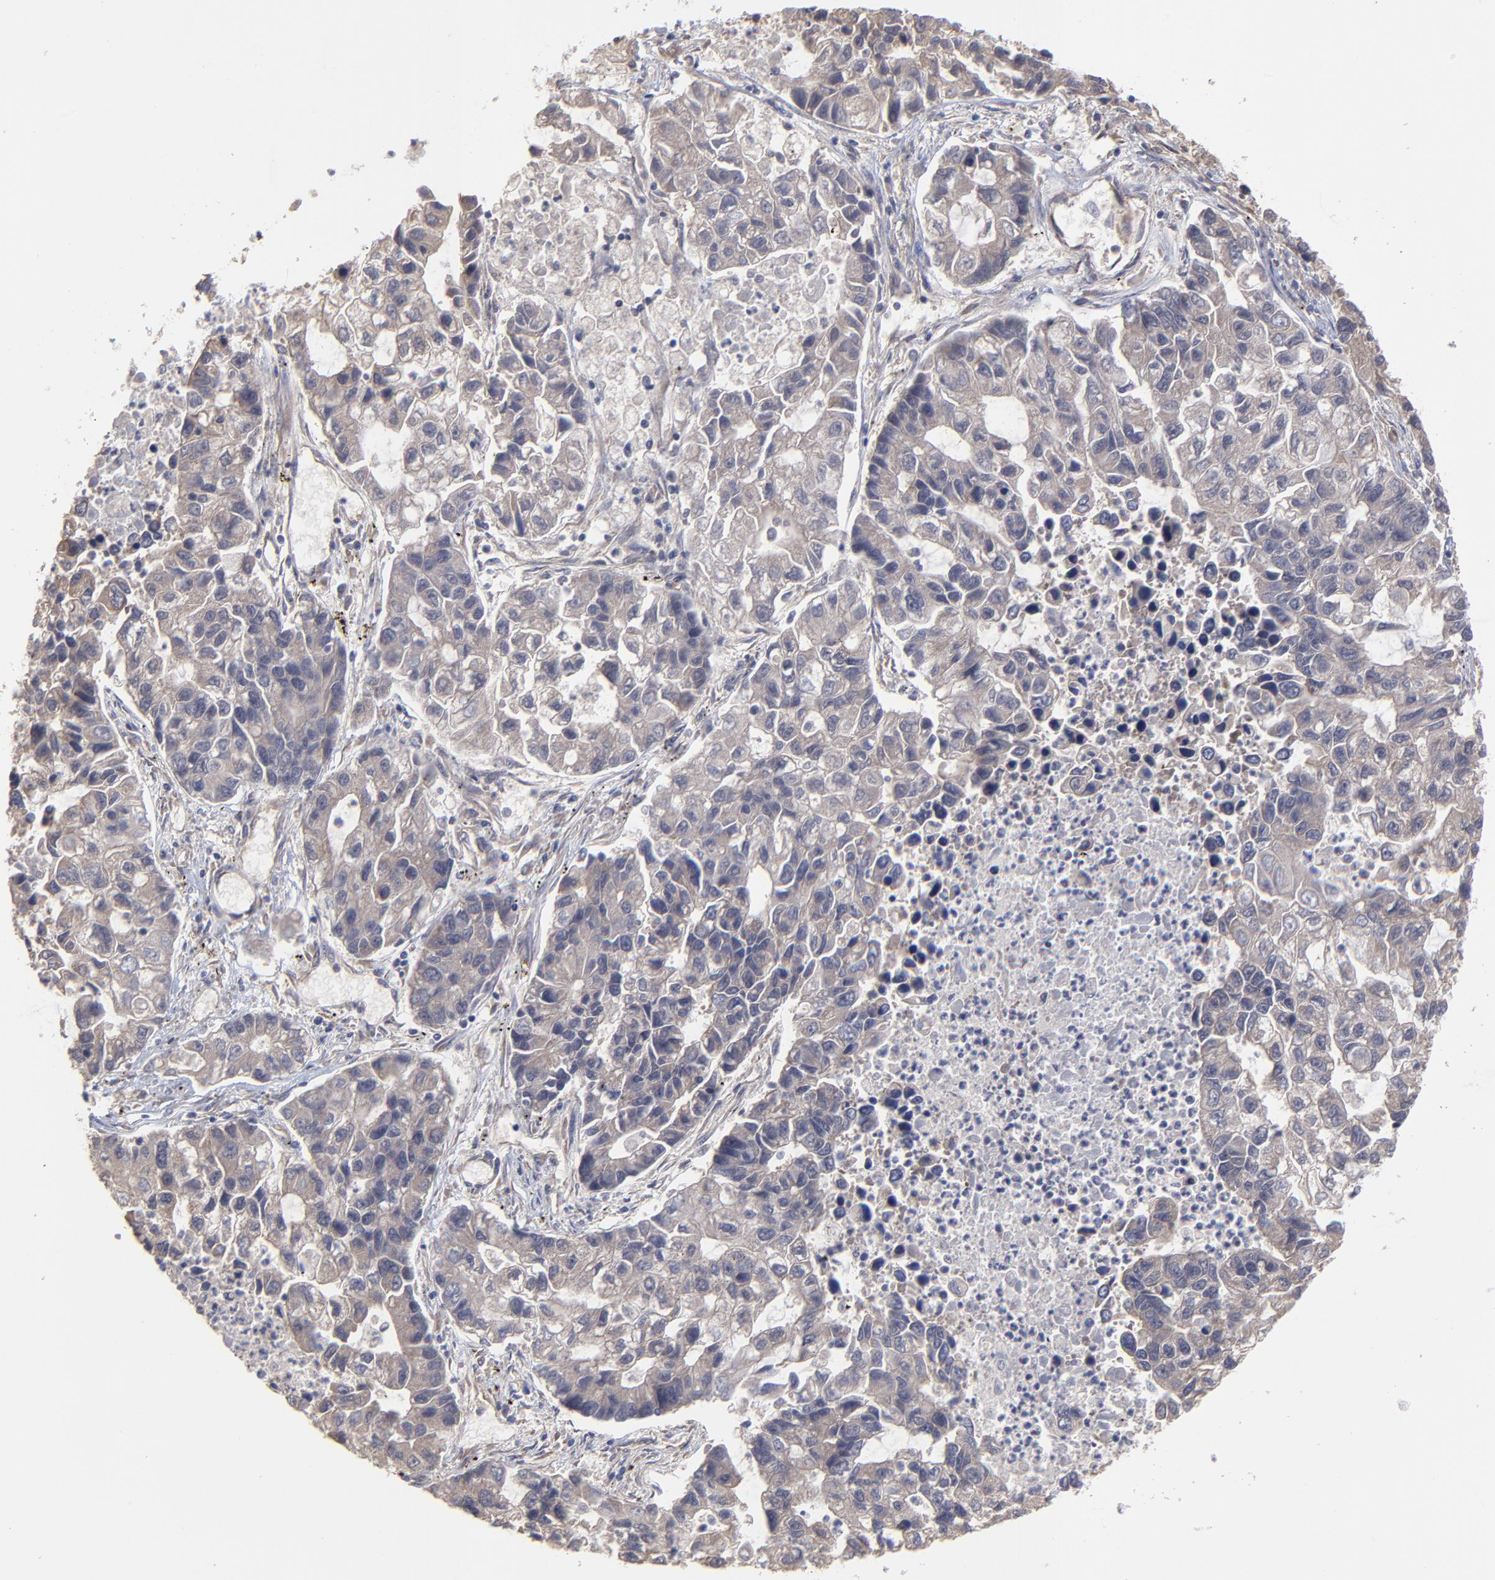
{"staining": {"intensity": "weak", "quantity": "25%-75%", "location": "cytoplasmic/membranous"}, "tissue": "lung cancer", "cell_type": "Tumor cells", "image_type": "cancer", "snomed": [{"axis": "morphology", "description": "Adenocarcinoma, NOS"}, {"axis": "topography", "description": "Lung"}], "caption": "Adenocarcinoma (lung) stained with a brown dye demonstrates weak cytoplasmic/membranous positive positivity in about 25%-75% of tumor cells.", "gene": "ZNF780B", "patient": {"sex": "female", "age": 51}}